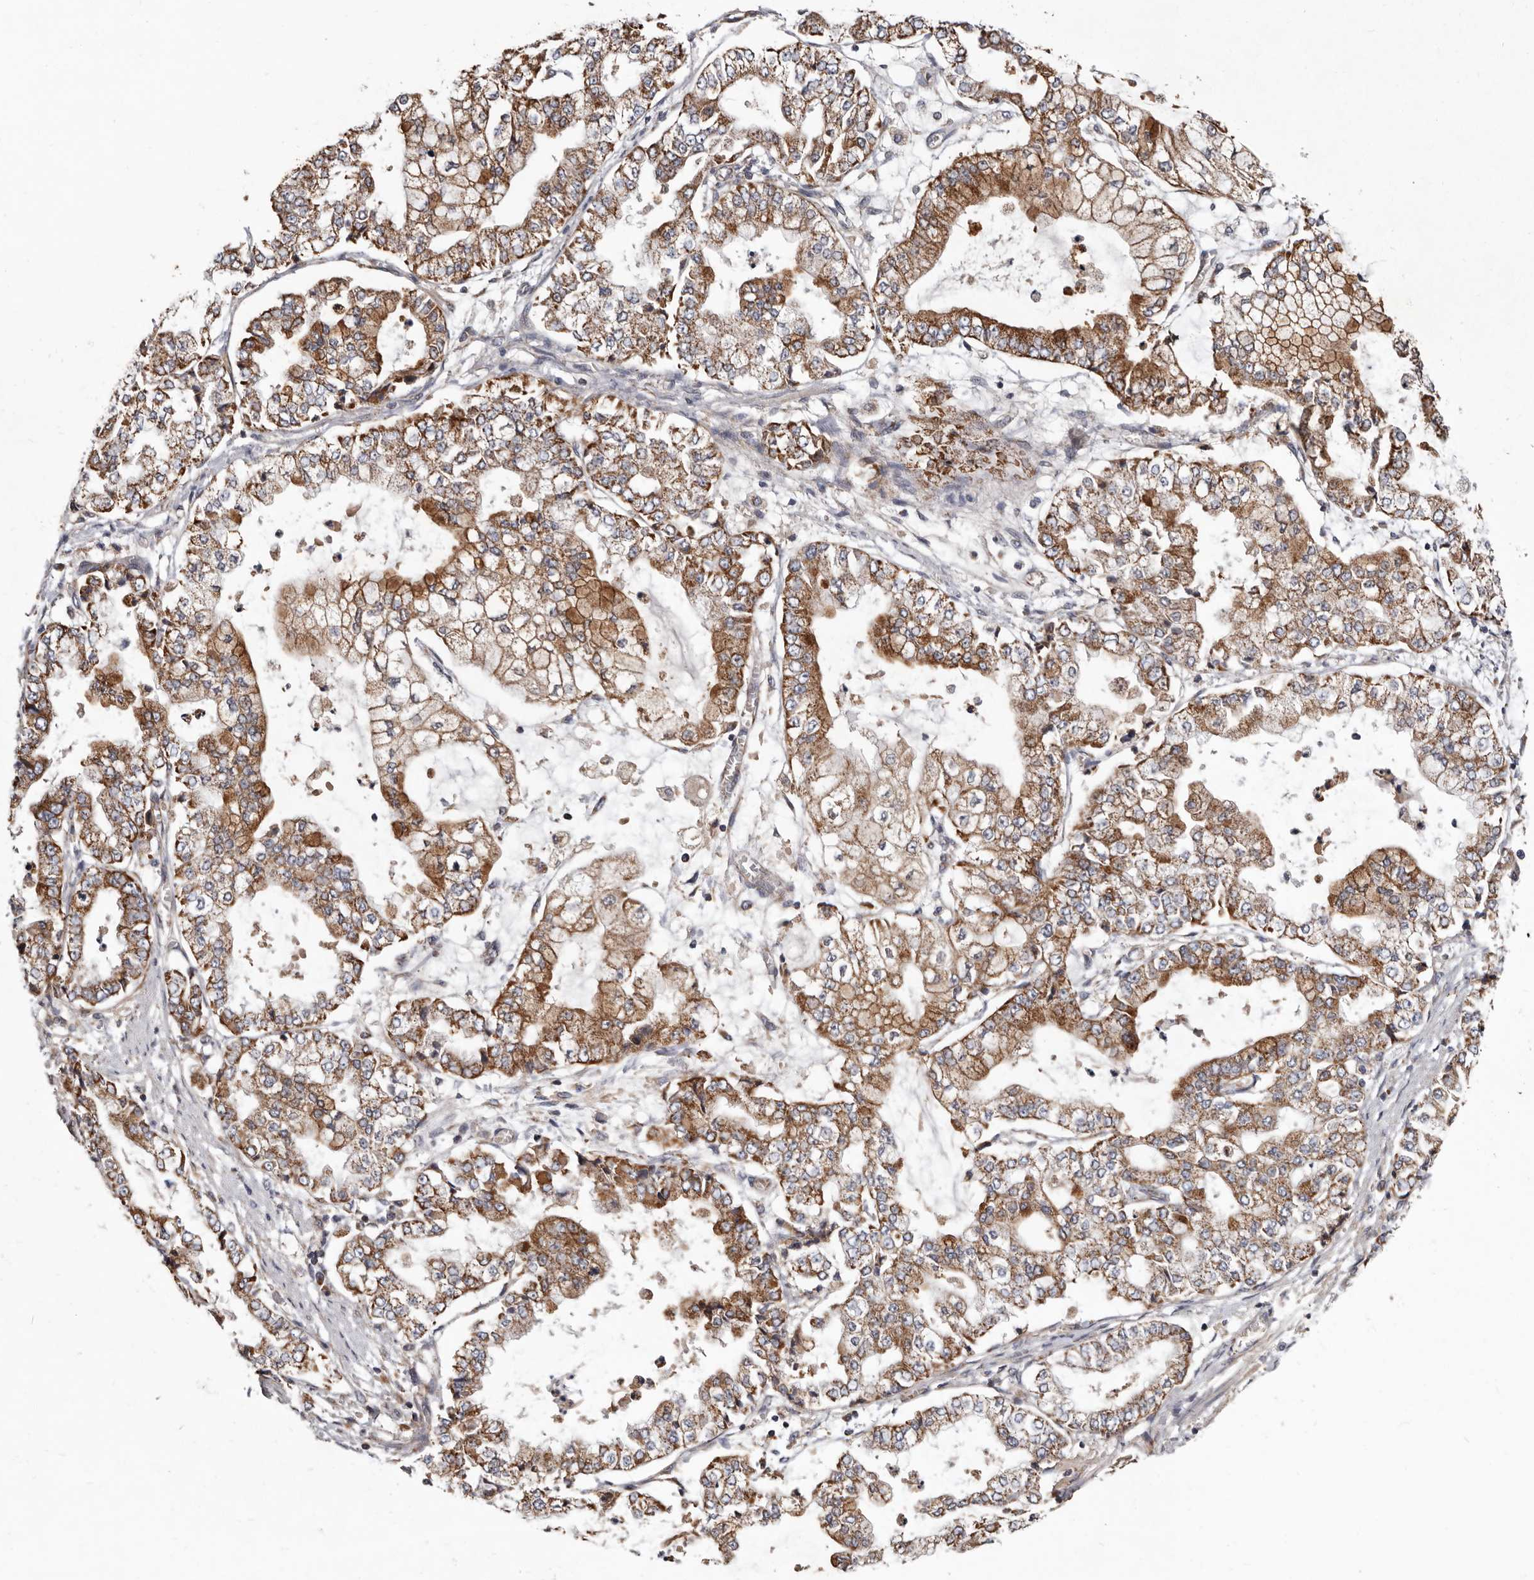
{"staining": {"intensity": "moderate", "quantity": ">75%", "location": "cytoplasmic/membranous"}, "tissue": "stomach cancer", "cell_type": "Tumor cells", "image_type": "cancer", "snomed": [{"axis": "morphology", "description": "Adenocarcinoma, NOS"}, {"axis": "topography", "description": "Stomach"}], "caption": "Adenocarcinoma (stomach) stained for a protein exhibits moderate cytoplasmic/membranous positivity in tumor cells.", "gene": "MRPL18", "patient": {"sex": "male", "age": 76}}